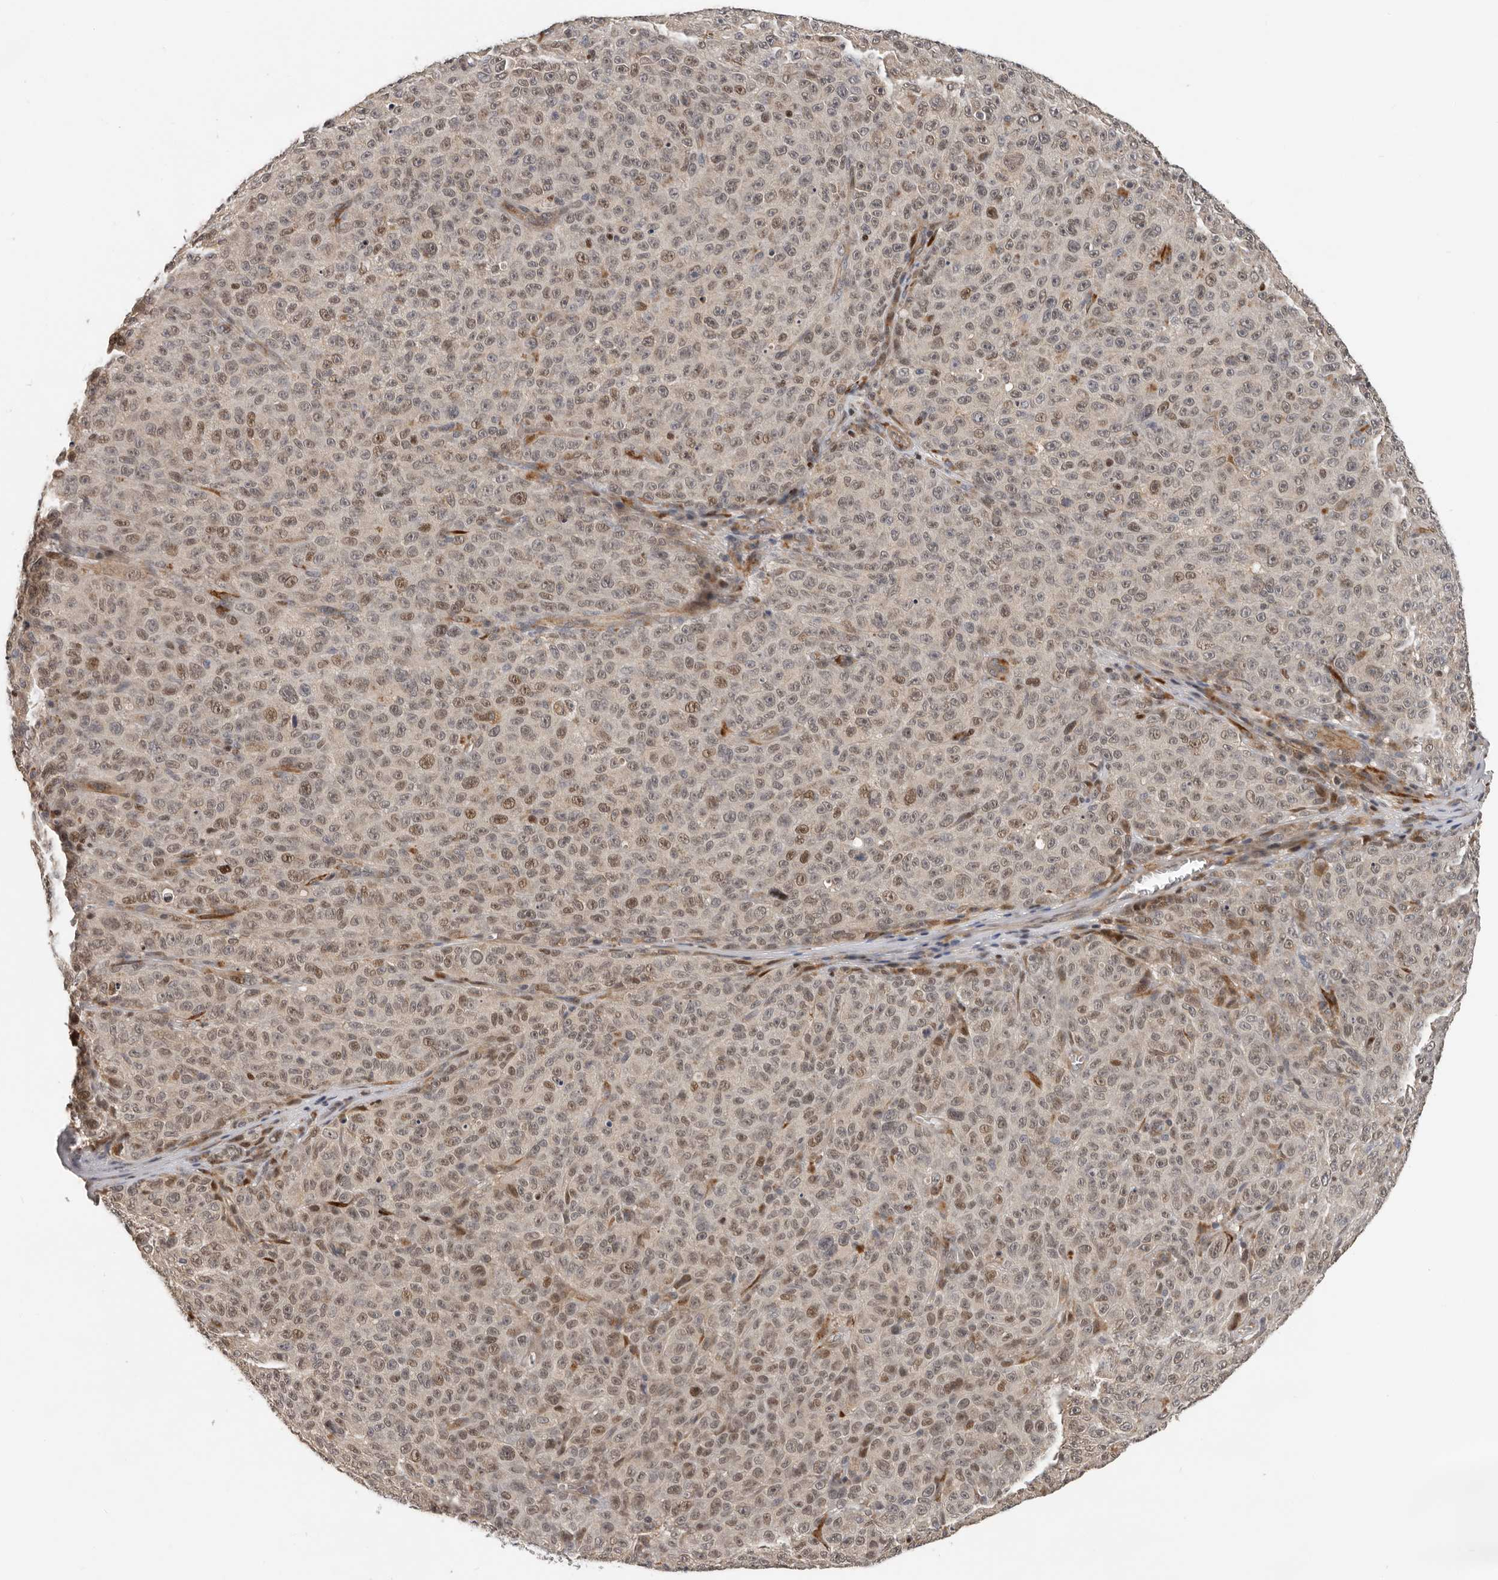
{"staining": {"intensity": "moderate", "quantity": ">75%", "location": "nuclear"}, "tissue": "melanoma", "cell_type": "Tumor cells", "image_type": "cancer", "snomed": [{"axis": "morphology", "description": "Malignant melanoma, NOS"}, {"axis": "topography", "description": "Skin"}], "caption": "Brown immunohistochemical staining in melanoma displays moderate nuclear expression in about >75% of tumor cells.", "gene": "HENMT1", "patient": {"sex": "female", "age": 82}}